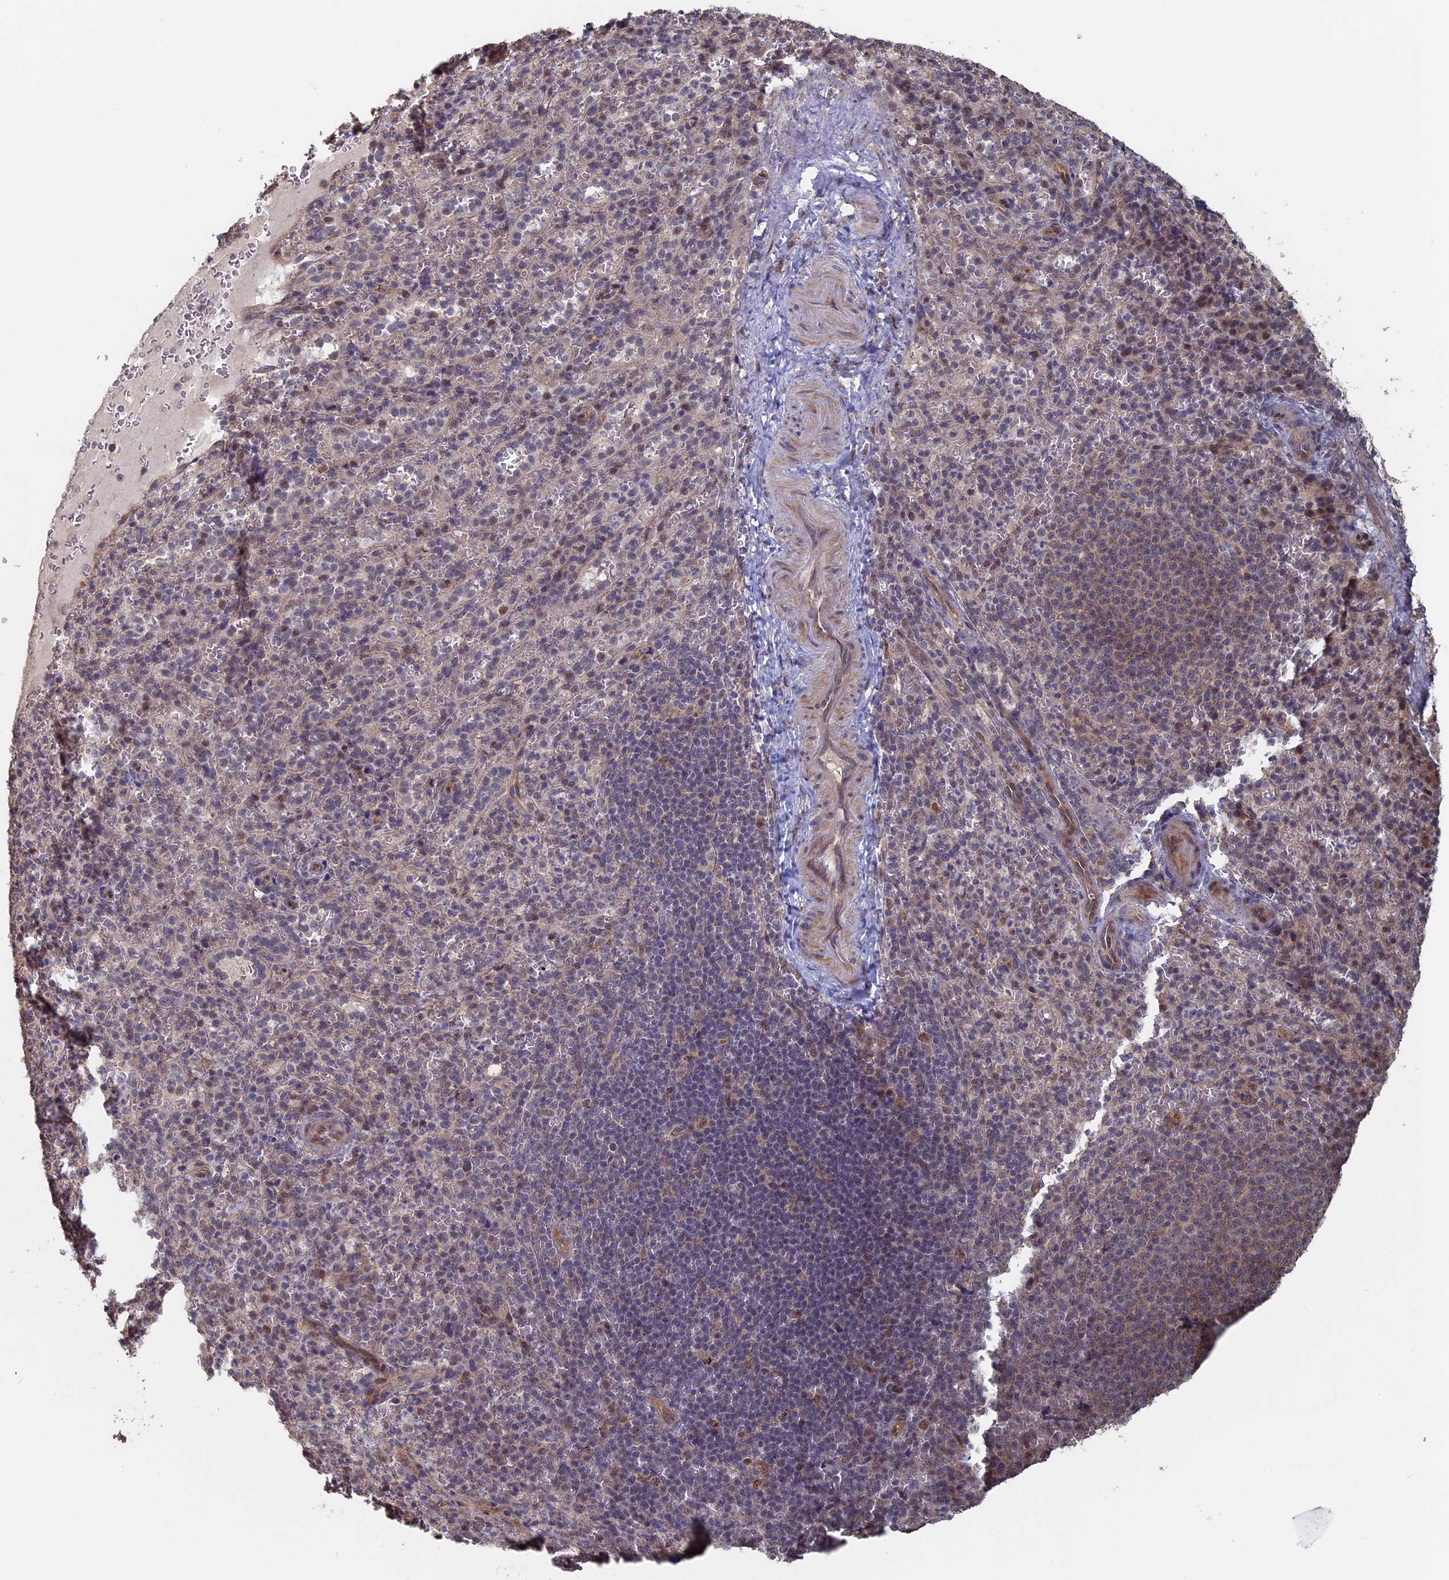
{"staining": {"intensity": "weak", "quantity": "<25%", "location": "cytoplasmic/membranous,nuclear"}, "tissue": "spleen", "cell_type": "Cells in red pulp", "image_type": "normal", "snomed": [{"axis": "morphology", "description": "Normal tissue, NOS"}, {"axis": "topography", "description": "Spleen"}], "caption": "Cells in red pulp are negative for brown protein staining in normal spleen.", "gene": "KIAA1328", "patient": {"sex": "female", "age": 21}}